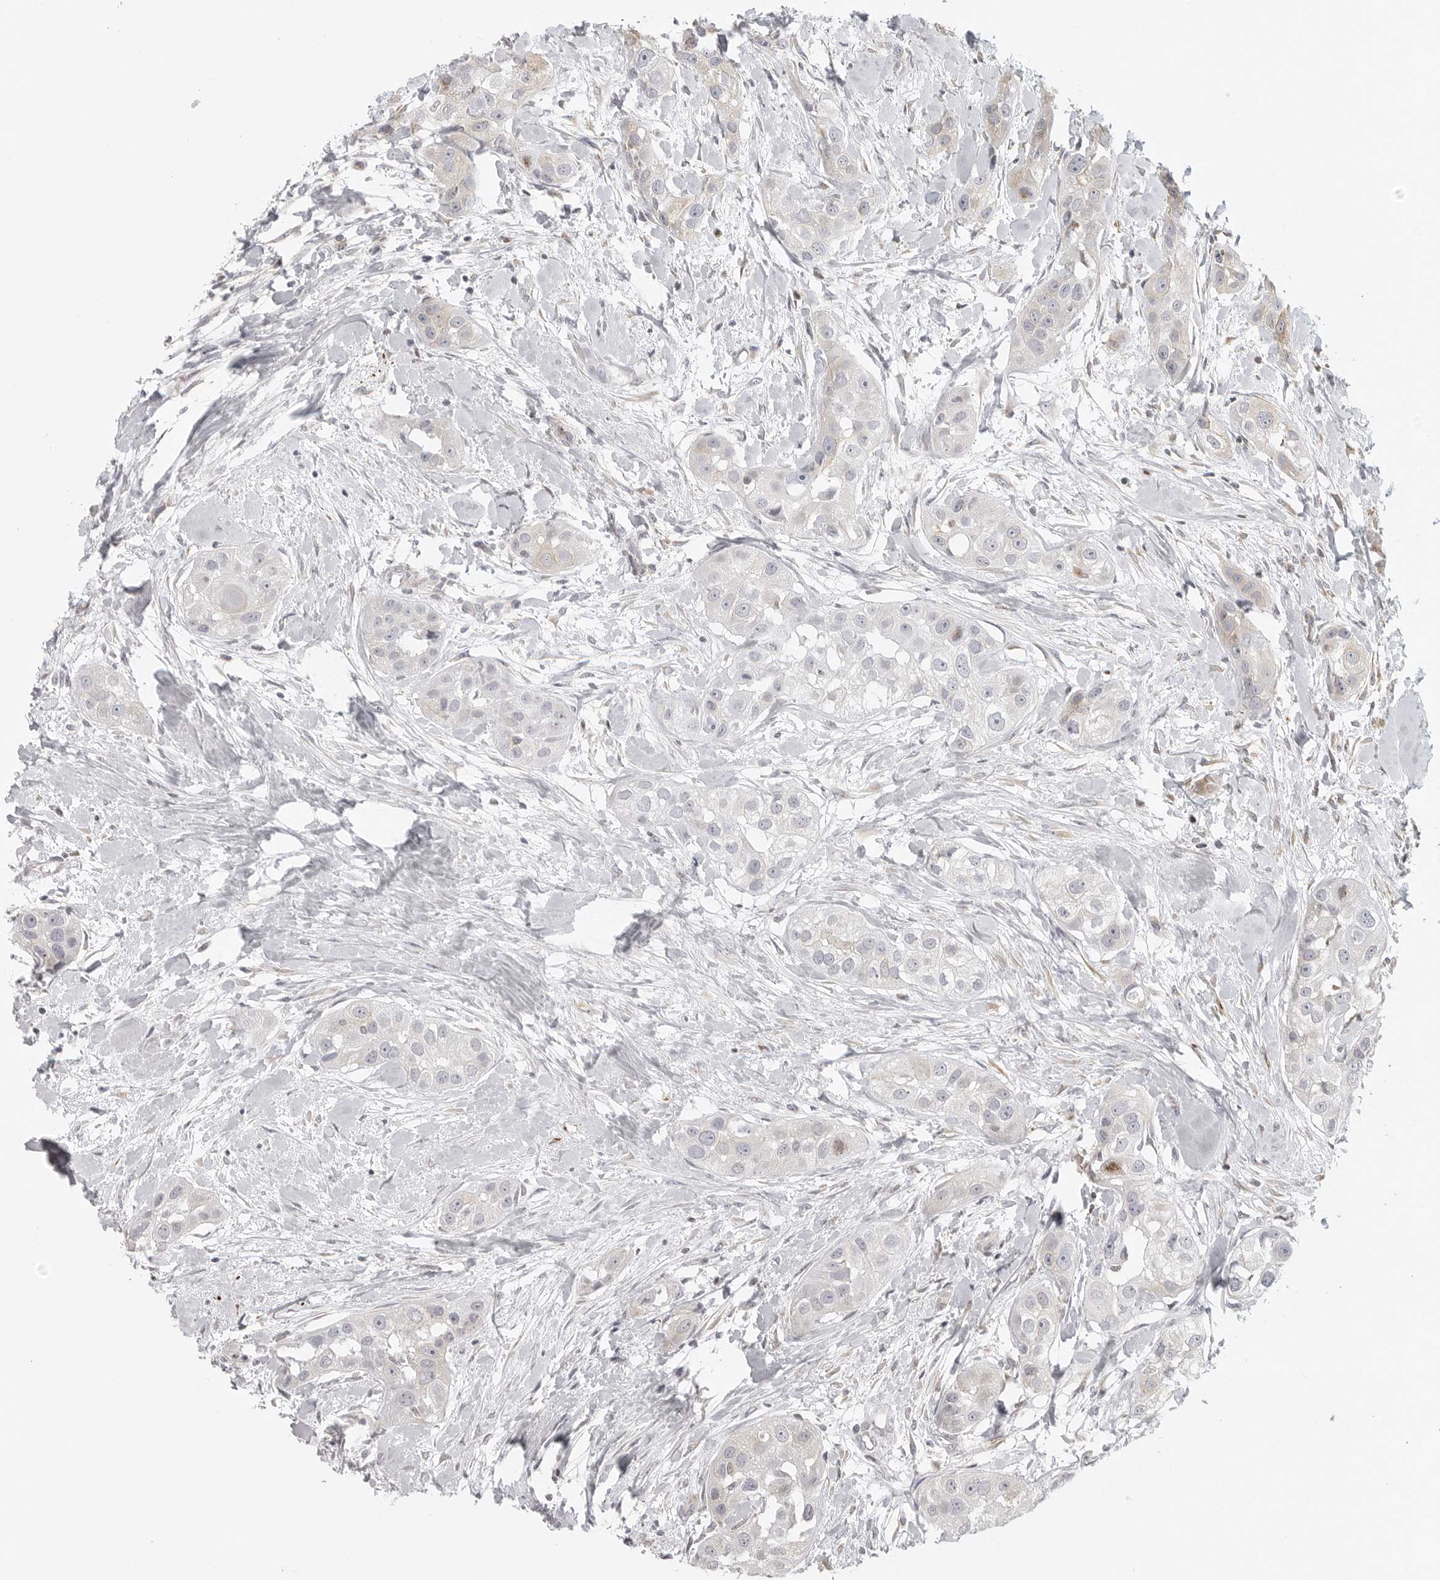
{"staining": {"intensity": "negative", "quantity": "none", "location": "none"}, "tissue": "head and neck cancer", "cell_type": "Tumor cells", "image_type": "cancer", "snomed": [{"axis": "morphology", "description": "Normal tissue, NOS"}, {"axis": "morphology", "description": "Squamous cell carcinoma, NOS"}, {"axis": "topography", "description": "Skeletal muscle"}, {"axis": "topography", "description": "Head-Neck"}], "caption": "A micrograph of squamous cell carcinoma (head and neck) stained for a protein demonstrates no brown staining in tumor cells.", "gene": "MAP7D1", "patient": {"sex": "male", "age": 51}}